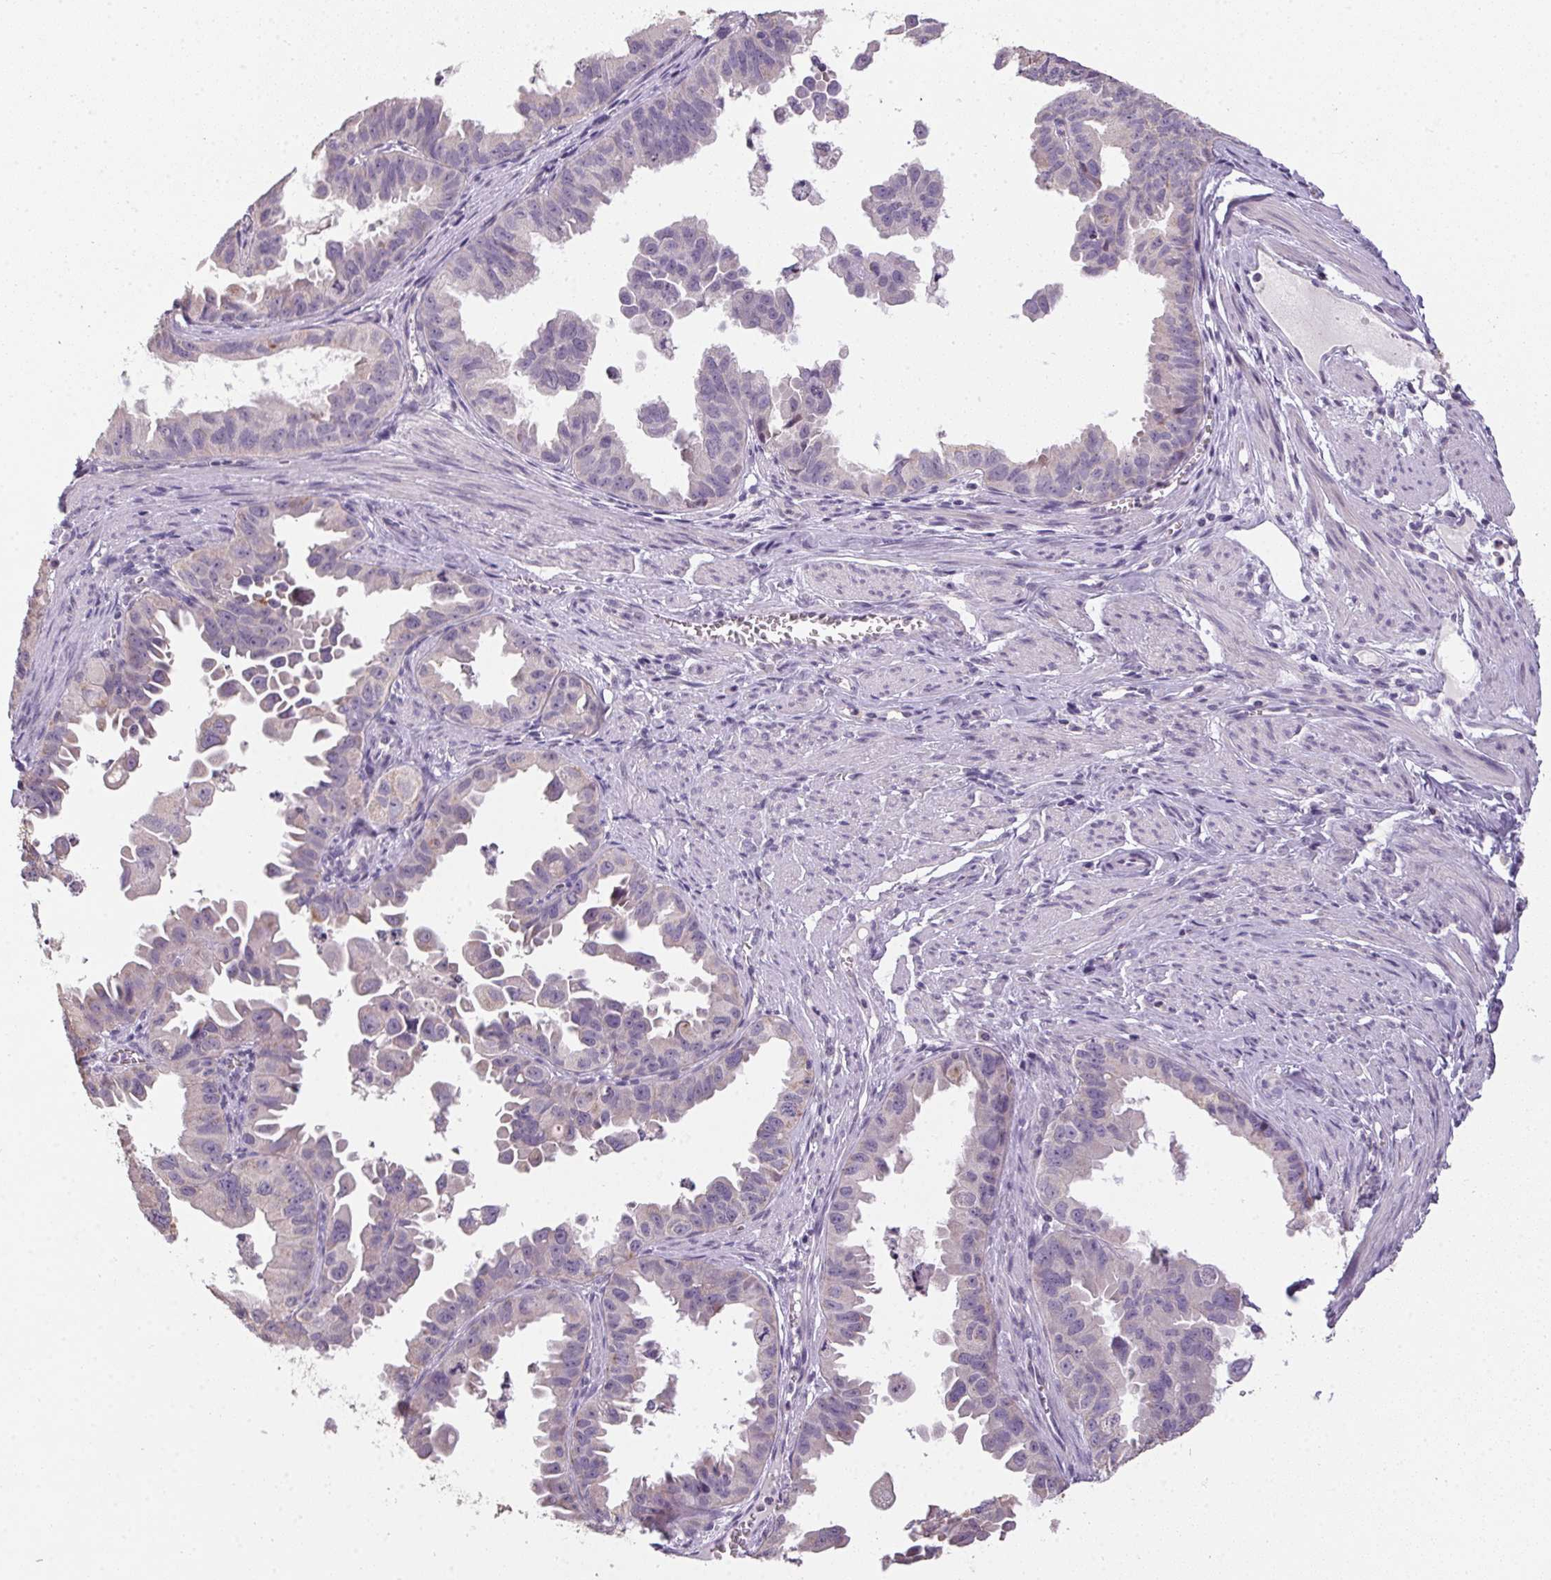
{"staining": {"intensity": "negative", "quantity": "none", "location": "none"}, "tissue": "ovarian cancer", "cell_type": "Tumor cells", "image_type": "cancer", "snomed": [{"axis": "morphology", "description": "Carcinoma, endometroid"}, {"axis": "topography", "description": "Ovary"}], "caption": "Tumor cells show no significant protein staining in endometroid carcinoma (ovarian). Nuclei are stained in blue.", "gene": "SPACA9", "patient": {"sex": "female", "age": 85}}